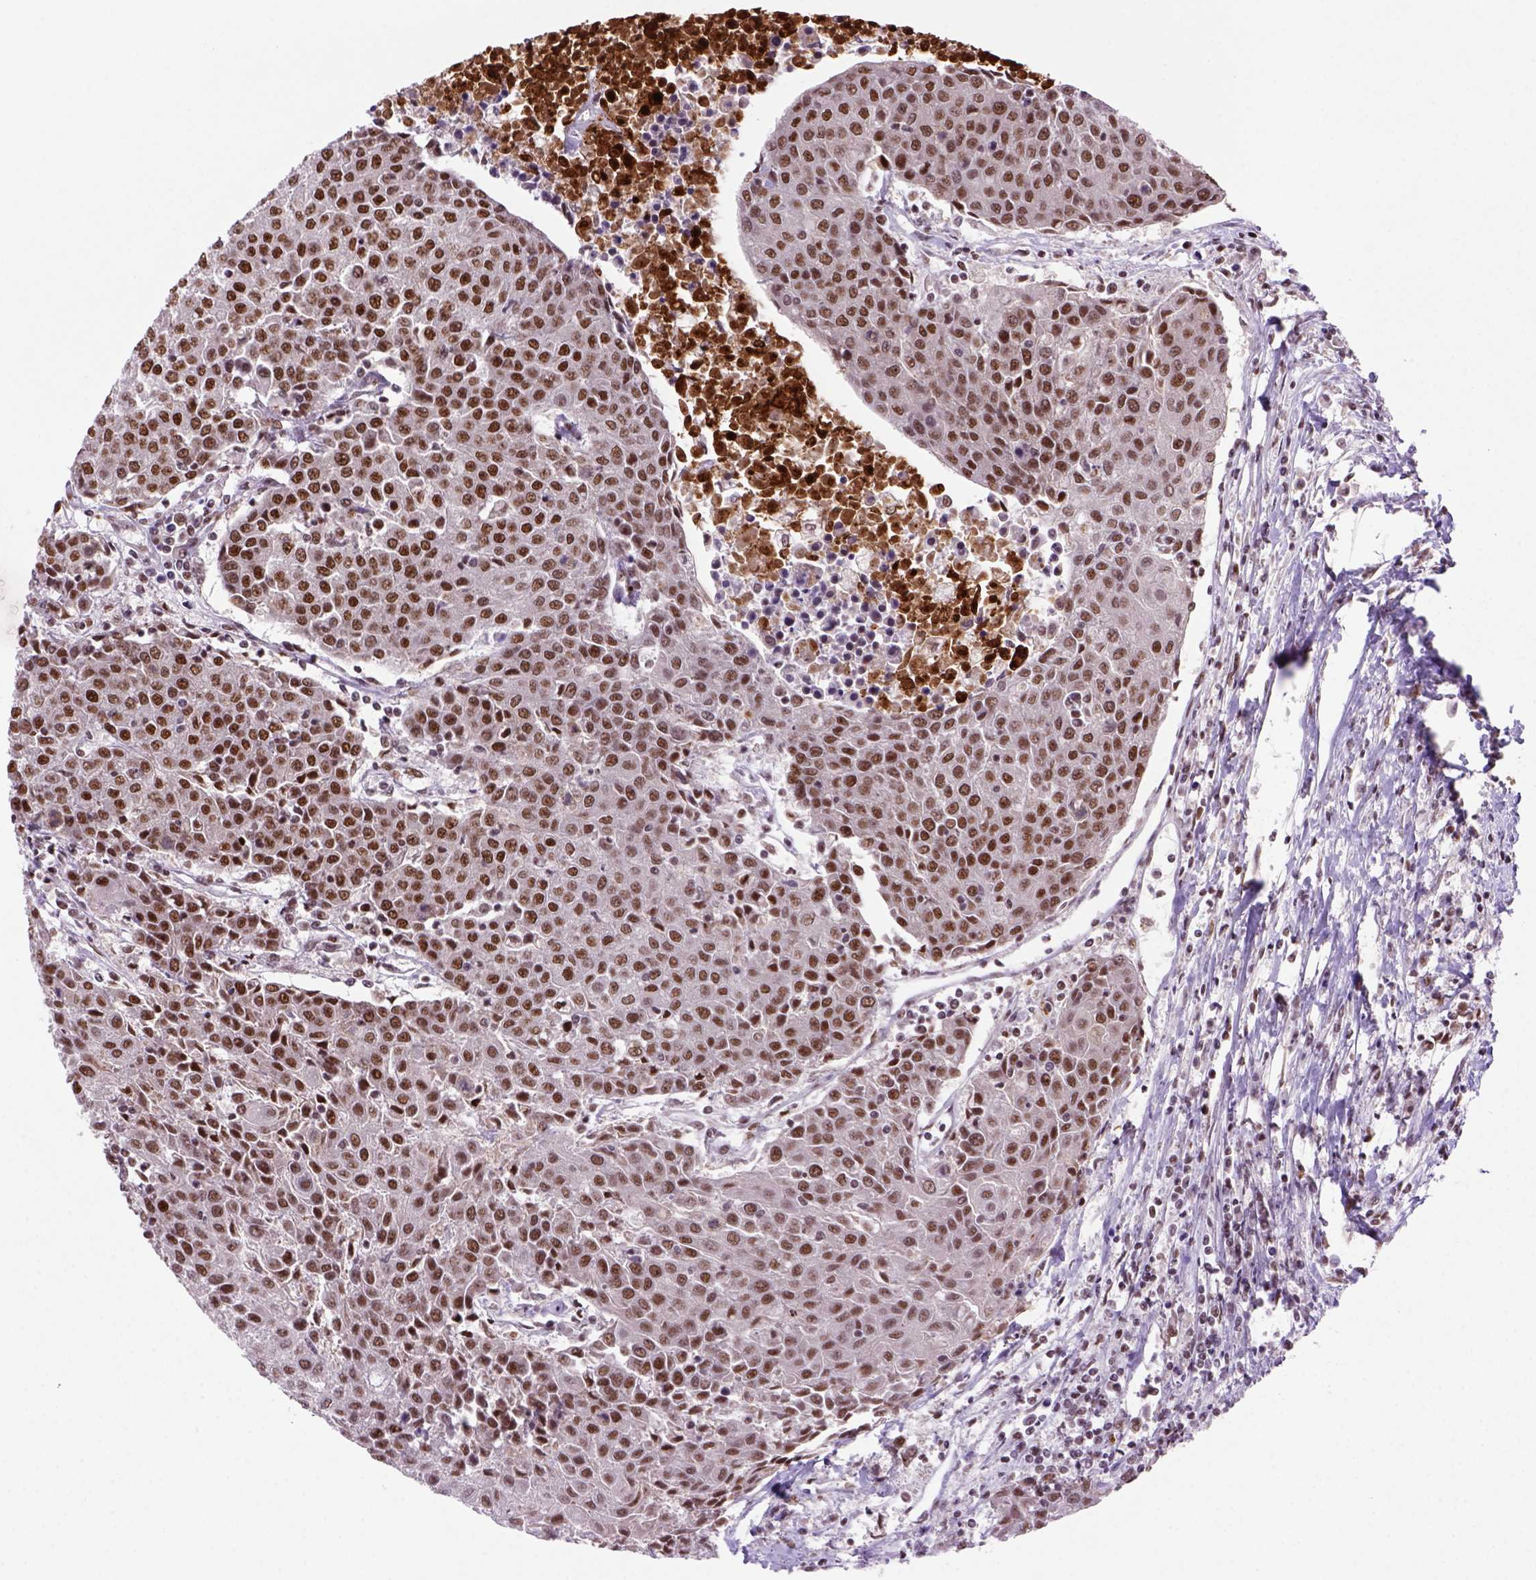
{"staining": {"intensity": "moderate", "quantity": ">75%", "location": "nuclear"}, "tissue": "urothelial cancer", "cell_type": "Tumor cells", "image_type": "cancer", "snomed": [{"axis": "morphology", "description": "Urothelial carcinoma, High grade"}, {"axis": "topography", "description": "Urinary bladder"}], "caption": "There is medium levels of moderate nuclear staining in tumor cells of urothelial cancer, as demonstrated by immunohistochemical staining (brown color).", "gene": "NSMCE2", "patient": {"sex": "female", "age": 85}}